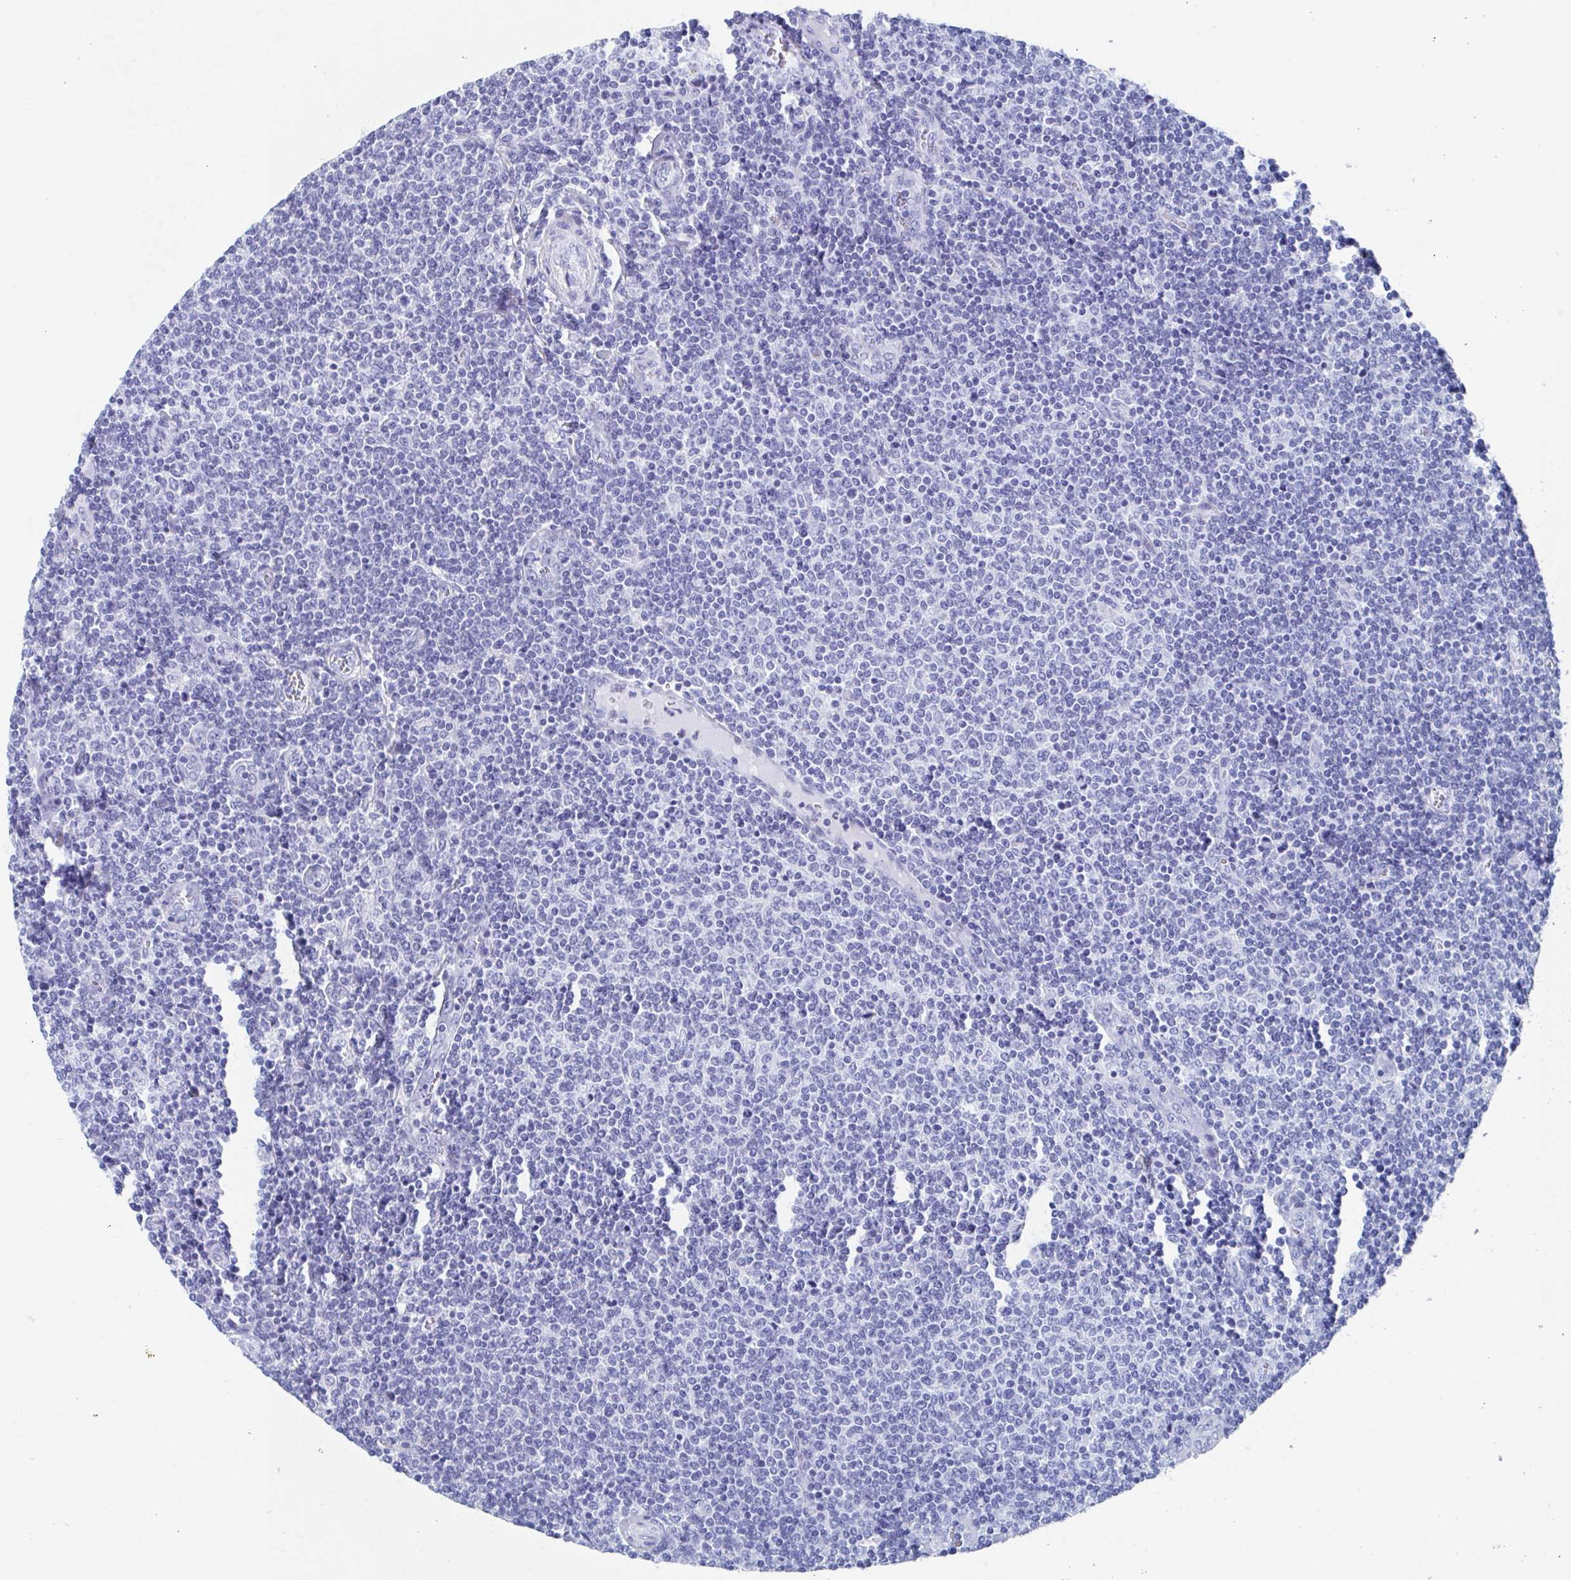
{"staining": {"intensity": "negative", "quantity": "none", "location": "none"}, "tissue": "lymphoma", "cell_type": "Tumor cells", "image_type": "cancer", "snomed": [{"axis": "morphology", "description": "Malignant lymphoma, non-Hodgkin's type, Low grade"}, {"axis": "topography", "description": "Lymph node"}], "caption": "Immunohistochemistry (IHC) photomicrograph of neoplastic tissue: human lymphoma stained with DAB (3,3'-diaminobenzidine) reveals no significant protein positivity in tumor cells.", "gene": "HDGFL1", "patient": {"sex": "male", "age": 52}}